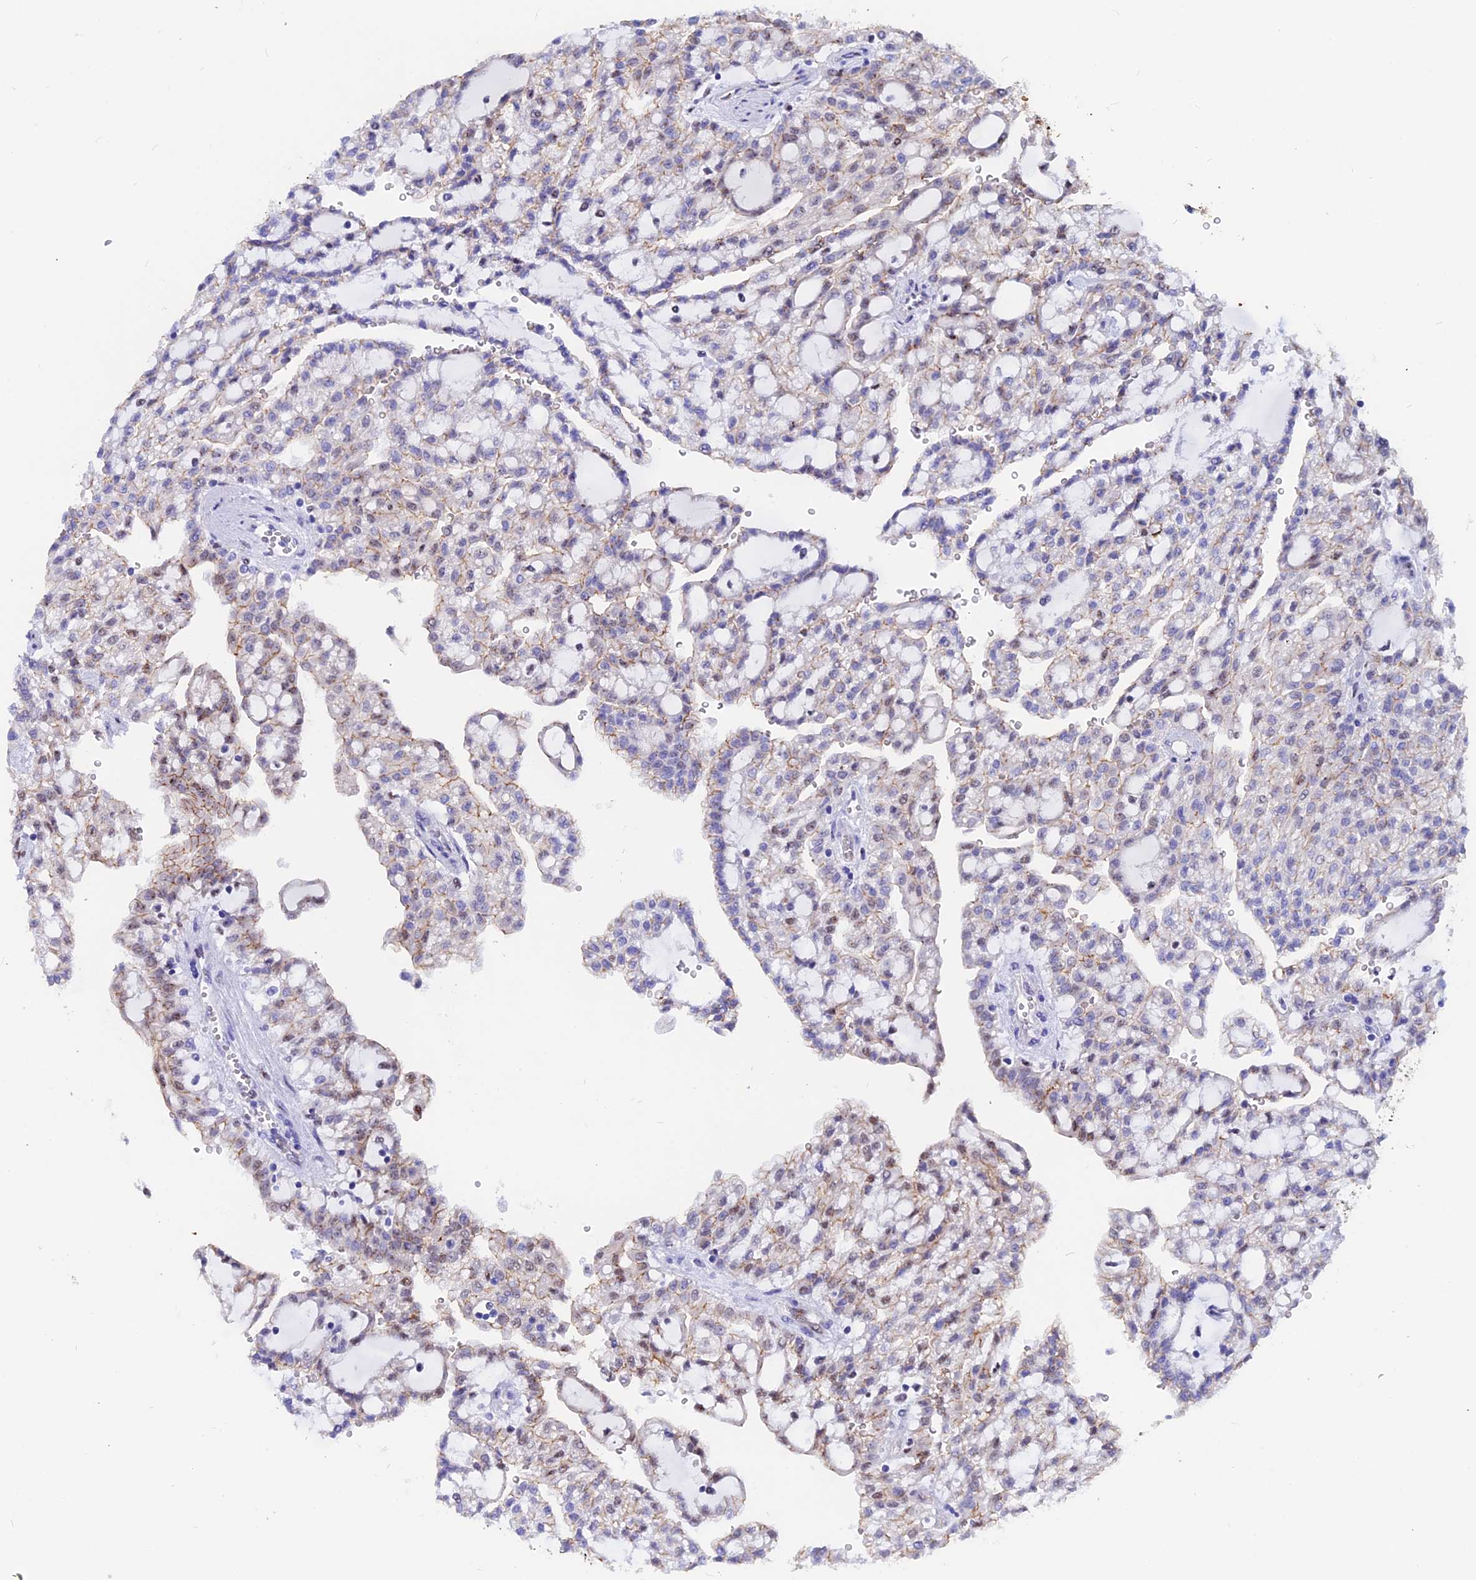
{"staining": {"intensity": "weak", "quantity": "25%-75%", "location": "cytoplasmic/membranous,nuclear"}, "tissue": "renal cancer", "cell_type": "Tumor cells", "image_type": "cancer", "snomed": [{"axis": "morphology", "description": "Adenocarcinoma, NOS"}, {"axis": "topography", "description": "Kidney"}], "caption": "Tumor cells show low levels of weak cytoplasmic/membranous and nuclear positivity in approximately 25%-75% of cells in human adenocarcinoma (renal).", "gene": "GK5", "patient": {"sex": "male", "age": 63}}